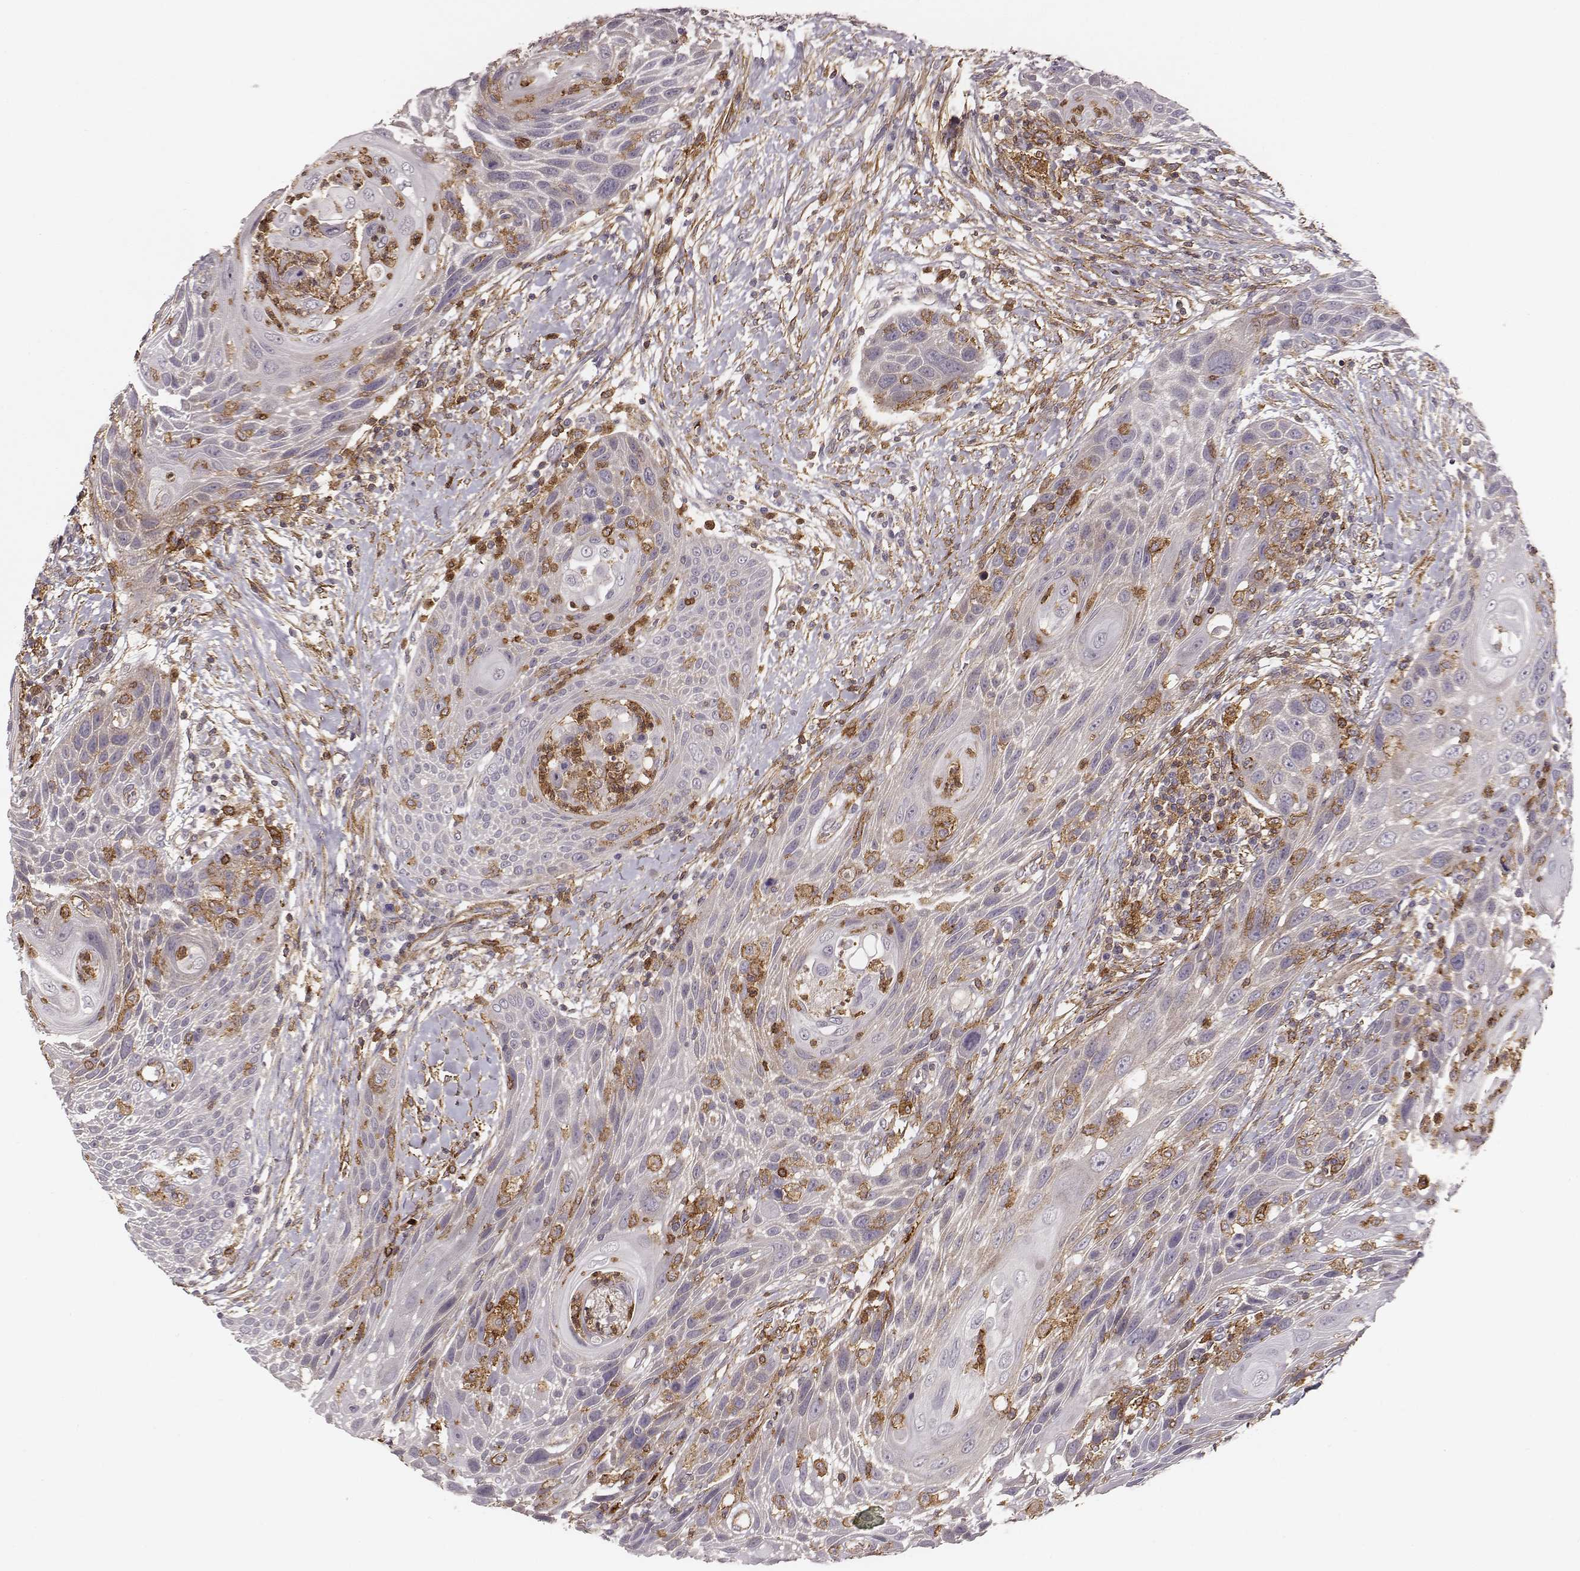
{"staining": {"intensity": "negative", "quantity": "none", "location": "none"}, "tissue": "head and neck cancer", "cell_type": "Tumor cells", "image_type": "cancer", "snomed": [{"axis": "morphology", "description": "Squamous cell carcinoma, NOS"}, {"axis": "topography", "description": "Head-Neck"}], "caption": "Tumor cells show no significant protein expression in head and neck squamous cell carcinoma.", "gene": "ZYX", "patient": {"sex": "male", "age": 69}}